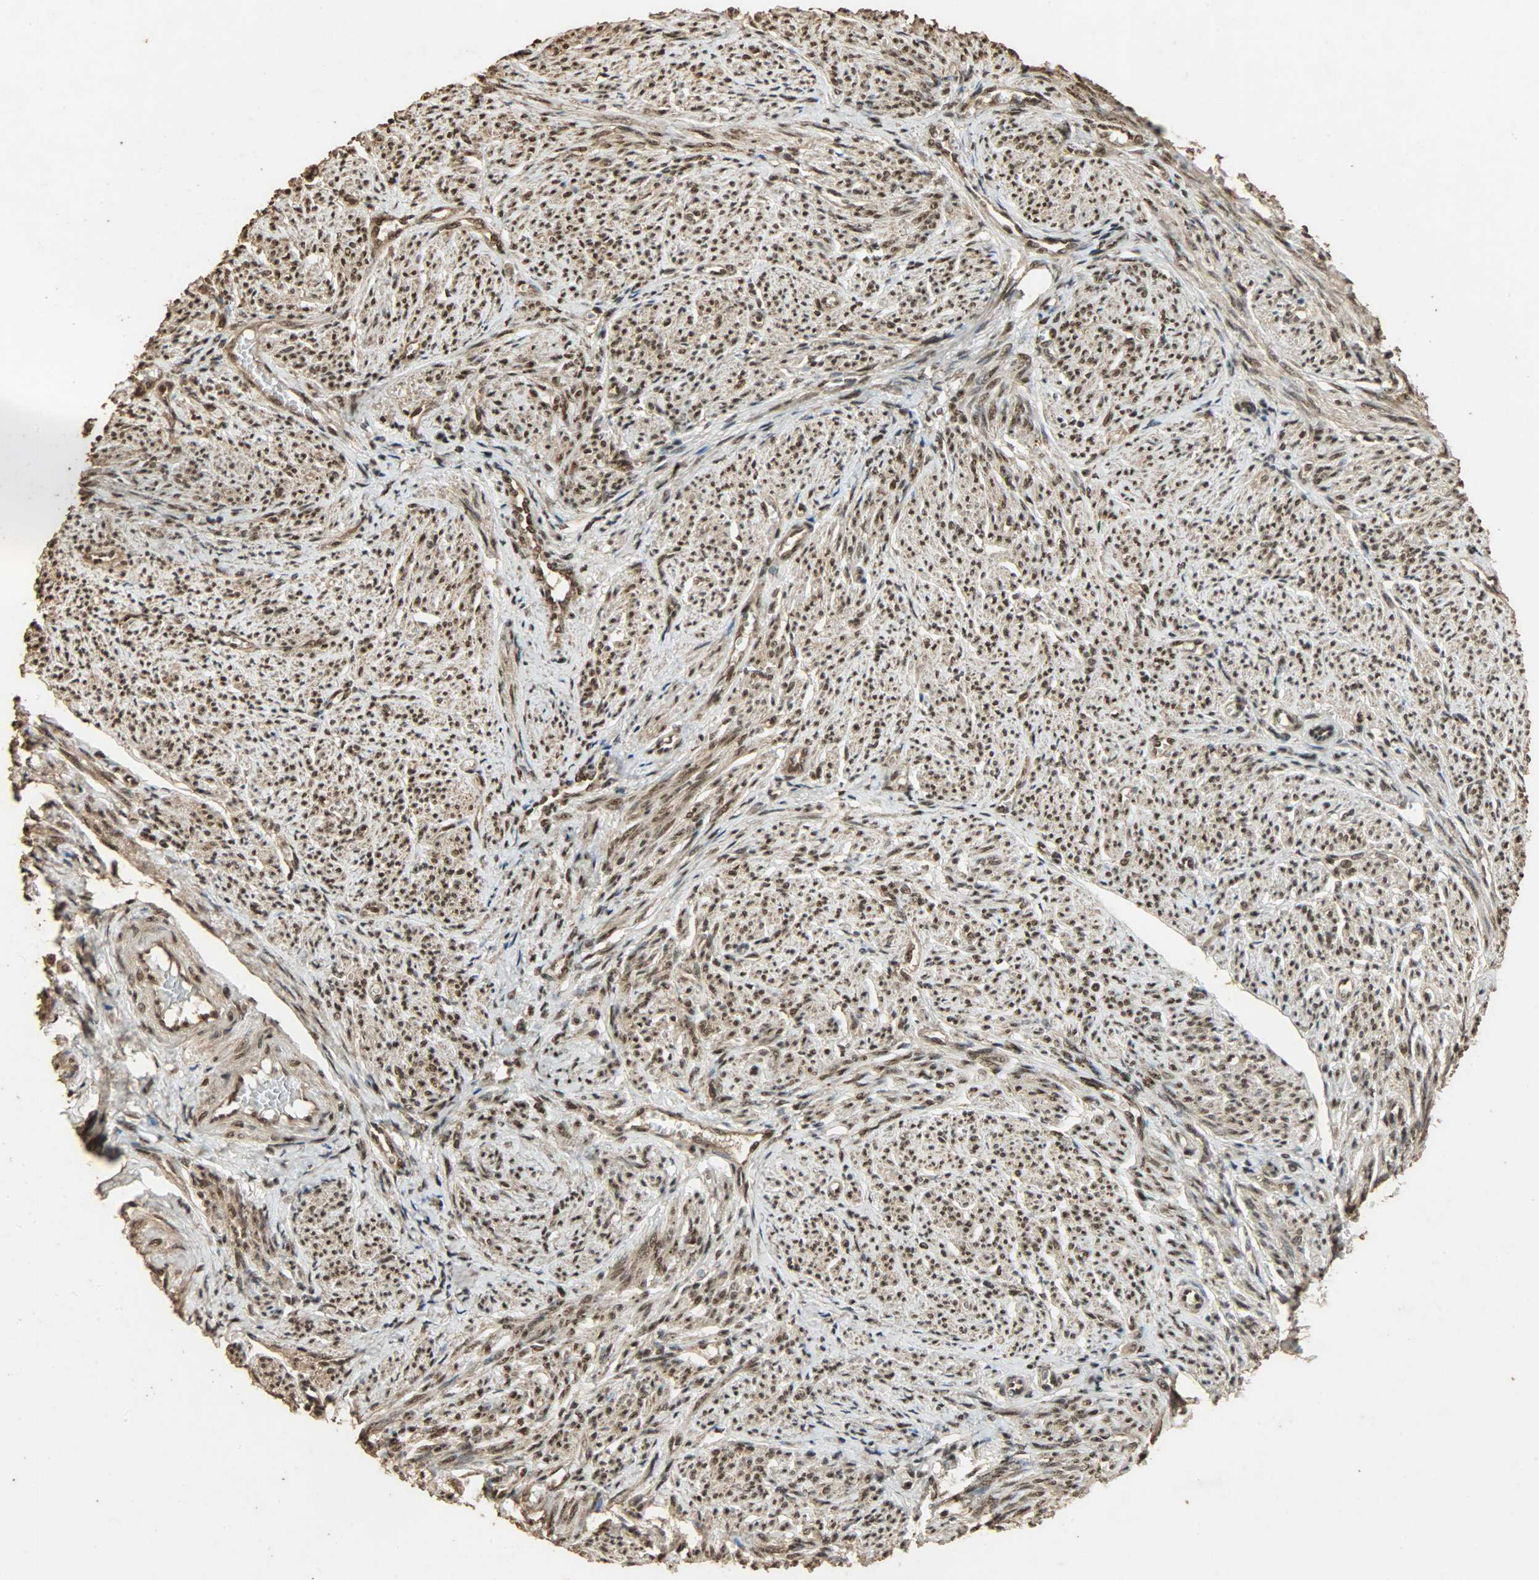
{"staining": {"intensity": "moderate", "quantity": ">75%", "location": "nuclear"}, "tissue": "smooth muscle", "cell_type": "Smooth muscle cells", "image_type": "normal", "snomed": [{"axis": "morphology", "description": "Normal tissue, NOS"}, {"axis": "topography", "description": "Smooth muscle"}], "caption": "Immunohistochemical staining of benign smooth muscle shows moderate nuclear protein expression in approximately >75% of smooth muscle cells. Nuclei are stained in blue.", "gene": "CCNT2", "patient": {"sex": "female", "age": 65}}